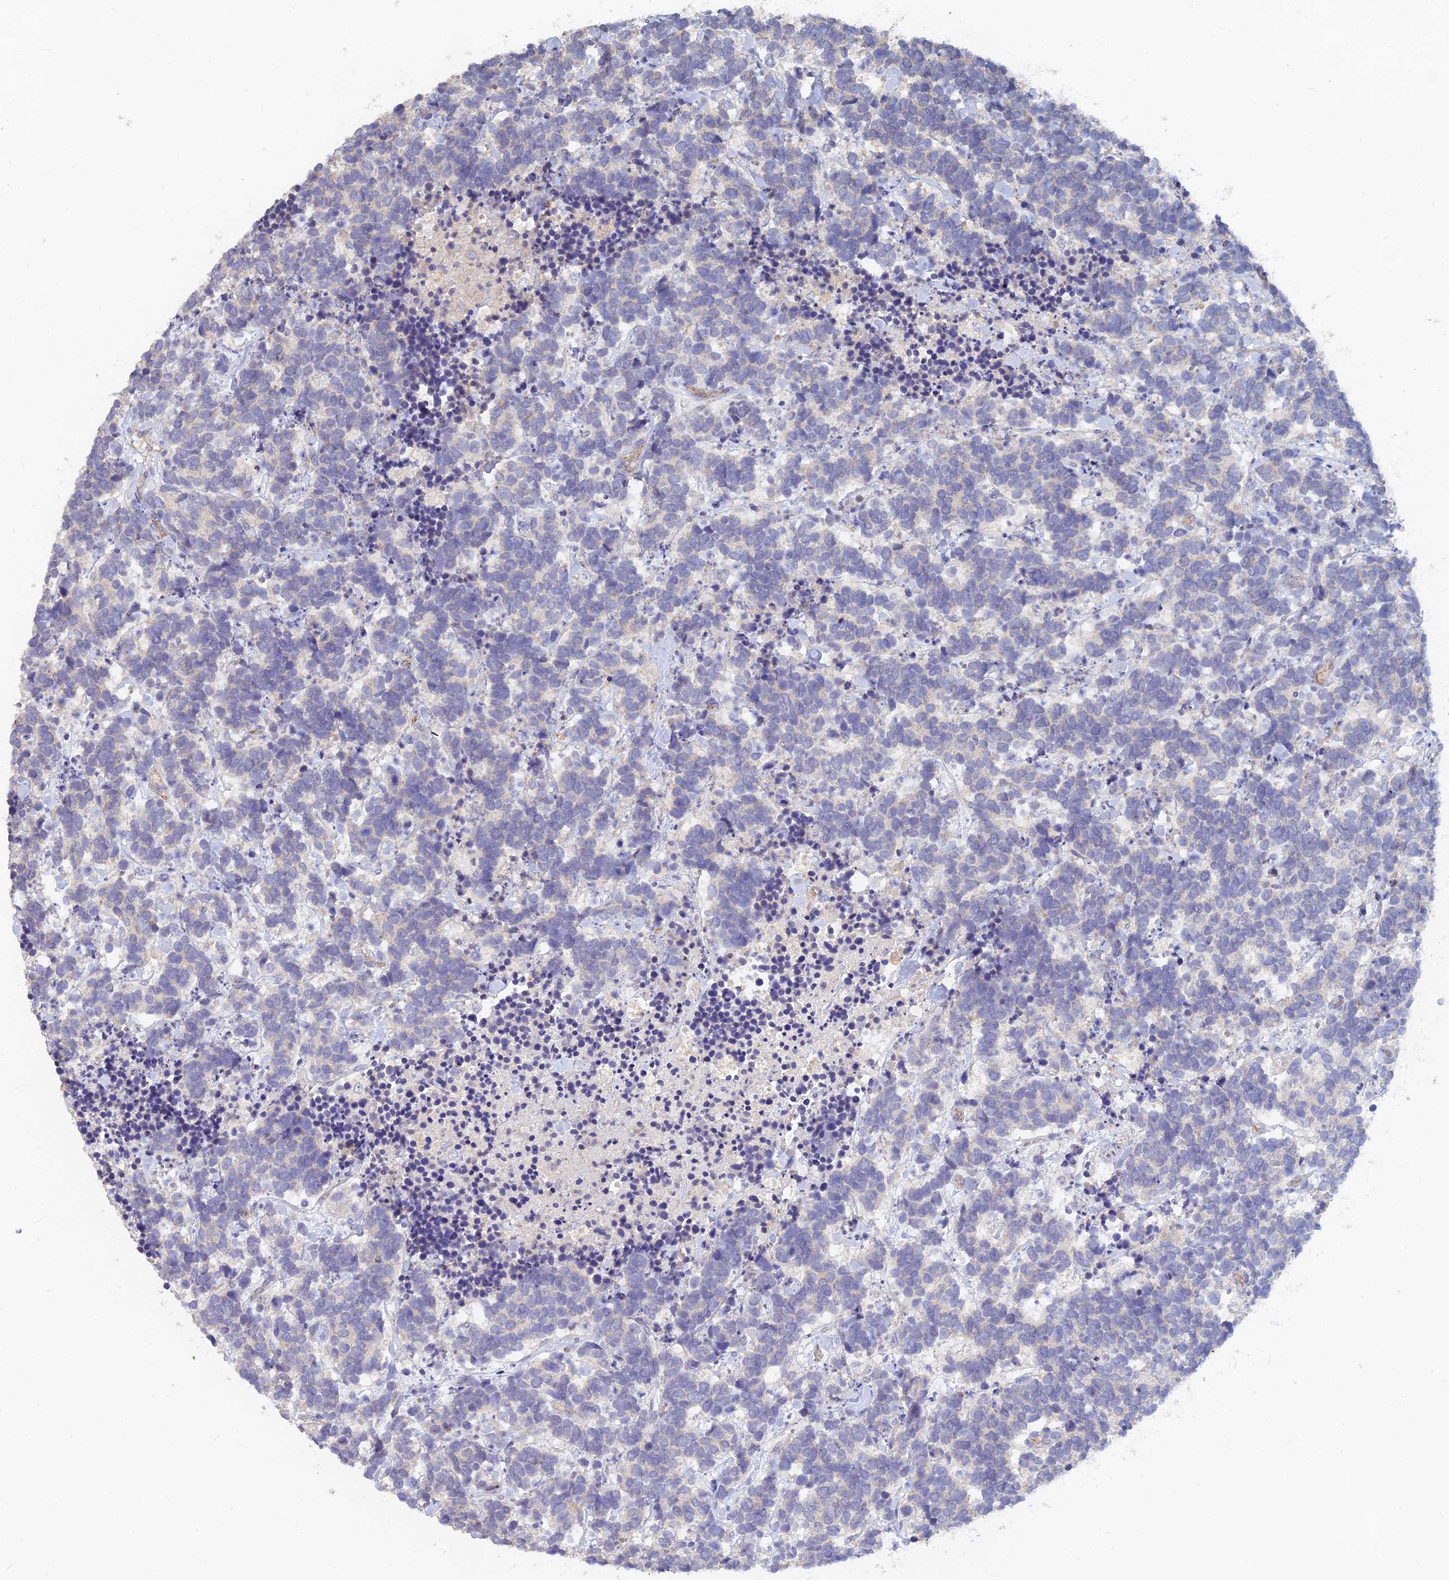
{"staining": {"intensity": "negative", "quantity": "none", "location": "none"}, "tissue": "carcinoid", "cell_type": "Tumor cells", "image_type": "cancer", "snomed": [{"axis": "morphology", "description": "Carcinoma, NOS"}, {"axis": "morphology", "description": "Carcinoid, malignant, NOS"}, {"axis": "topography", "description": "Prostate"}], "caption": "This is an IHC micrograph of carcinoid. There is no expression in tumor cells.", "gene": "ARRDC1", "patient": {"sex": "male", "age": 57}}